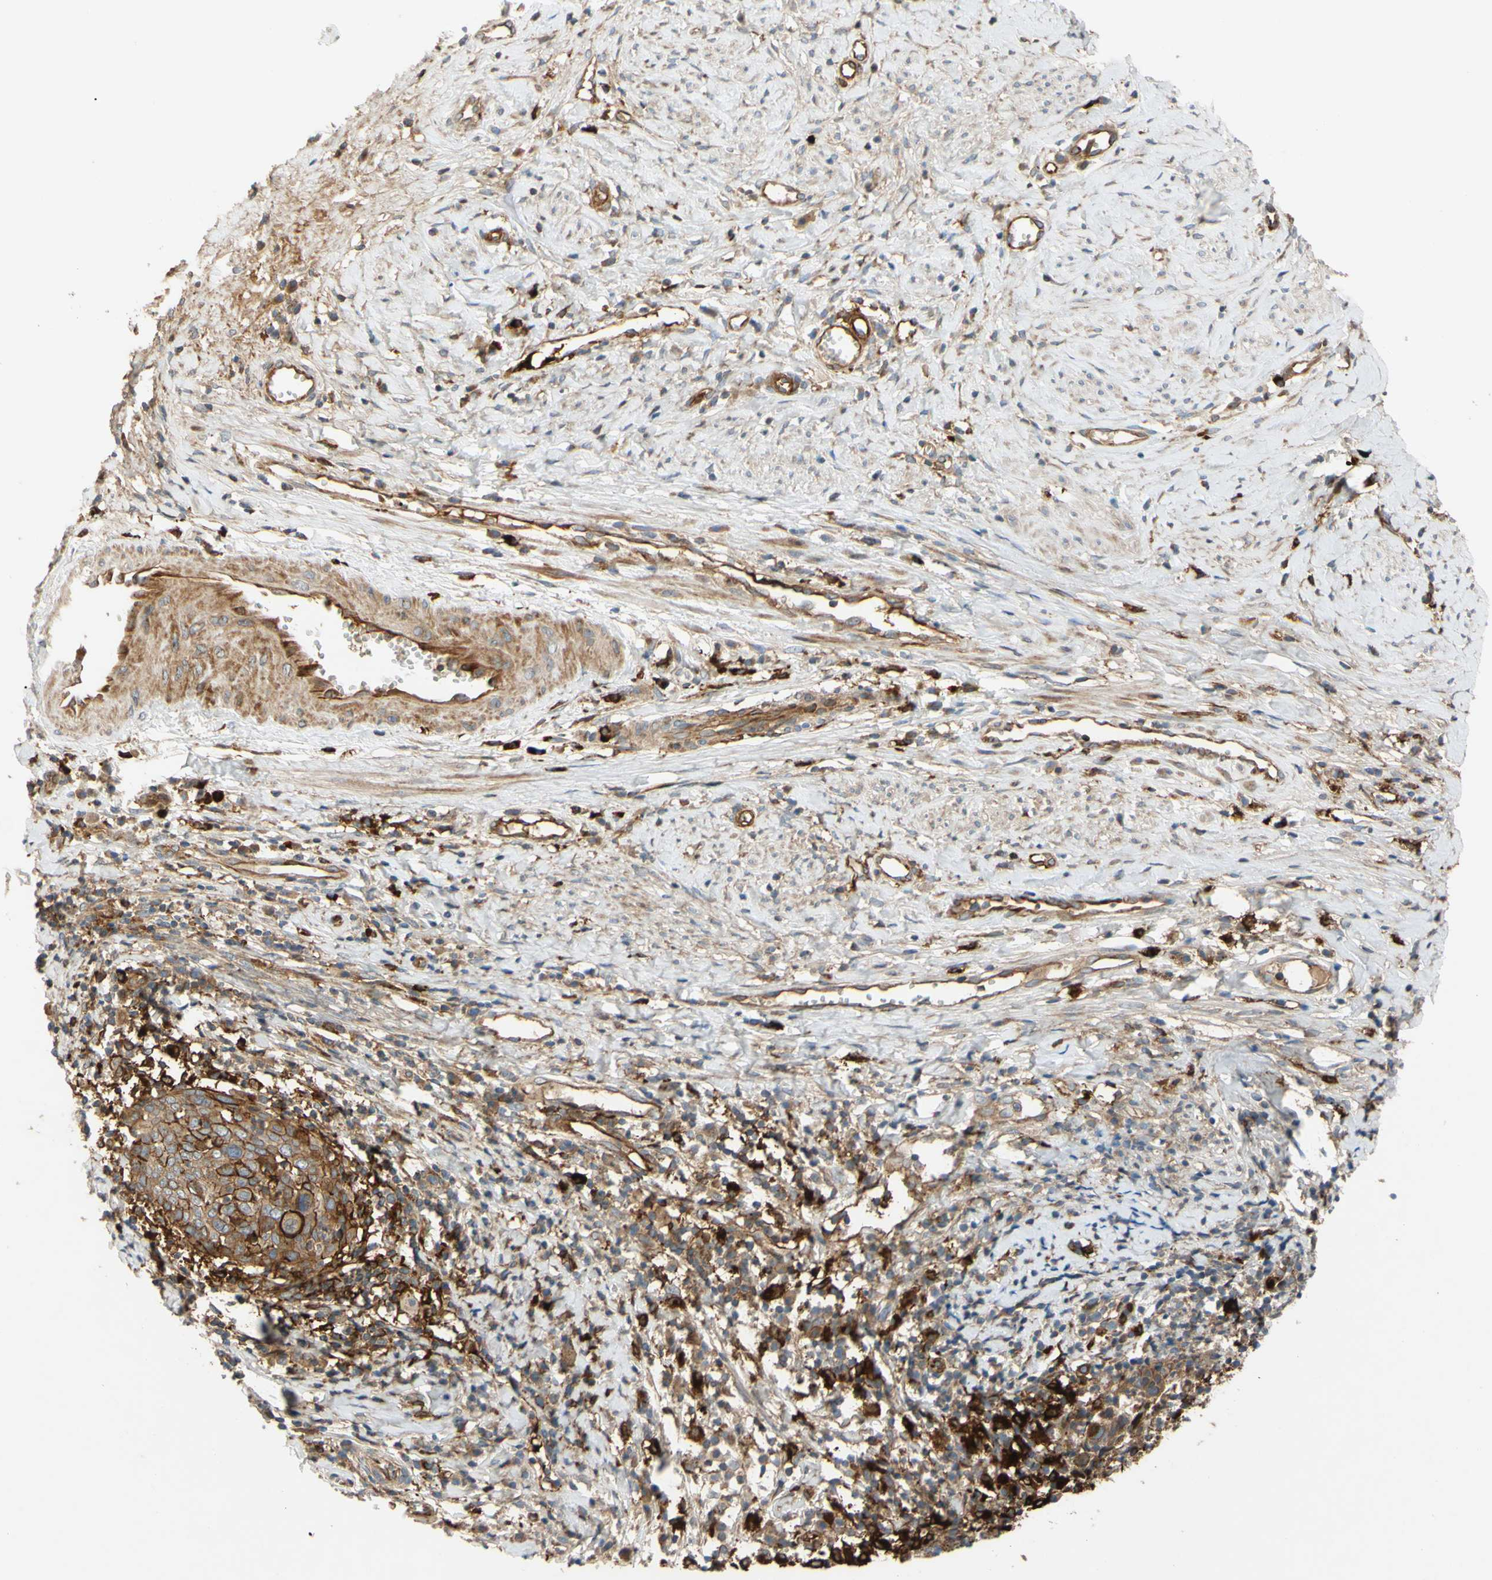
{"staining": {"intensity": "moderate", "quantity": ">75%", "location": "cytoplasmic/membranous"}, "tissue": "cervical cancer", "cell_type": "Tumor cells", "image_type": "cancer", "snomed": [{"axis": "morphology", "description": "Squamous cell carcinoma, NOS"}, {"axis": "topography", "description": "Cervix"}], "caption": "DAB immunohistochemical staining of human cervical cancer reveals moderate cytoplasmic/membranous protein staining in approximately >75% of tumor cells.", "gene": "SPTLC1", "patient": {"sex": "female", "age": 40}}